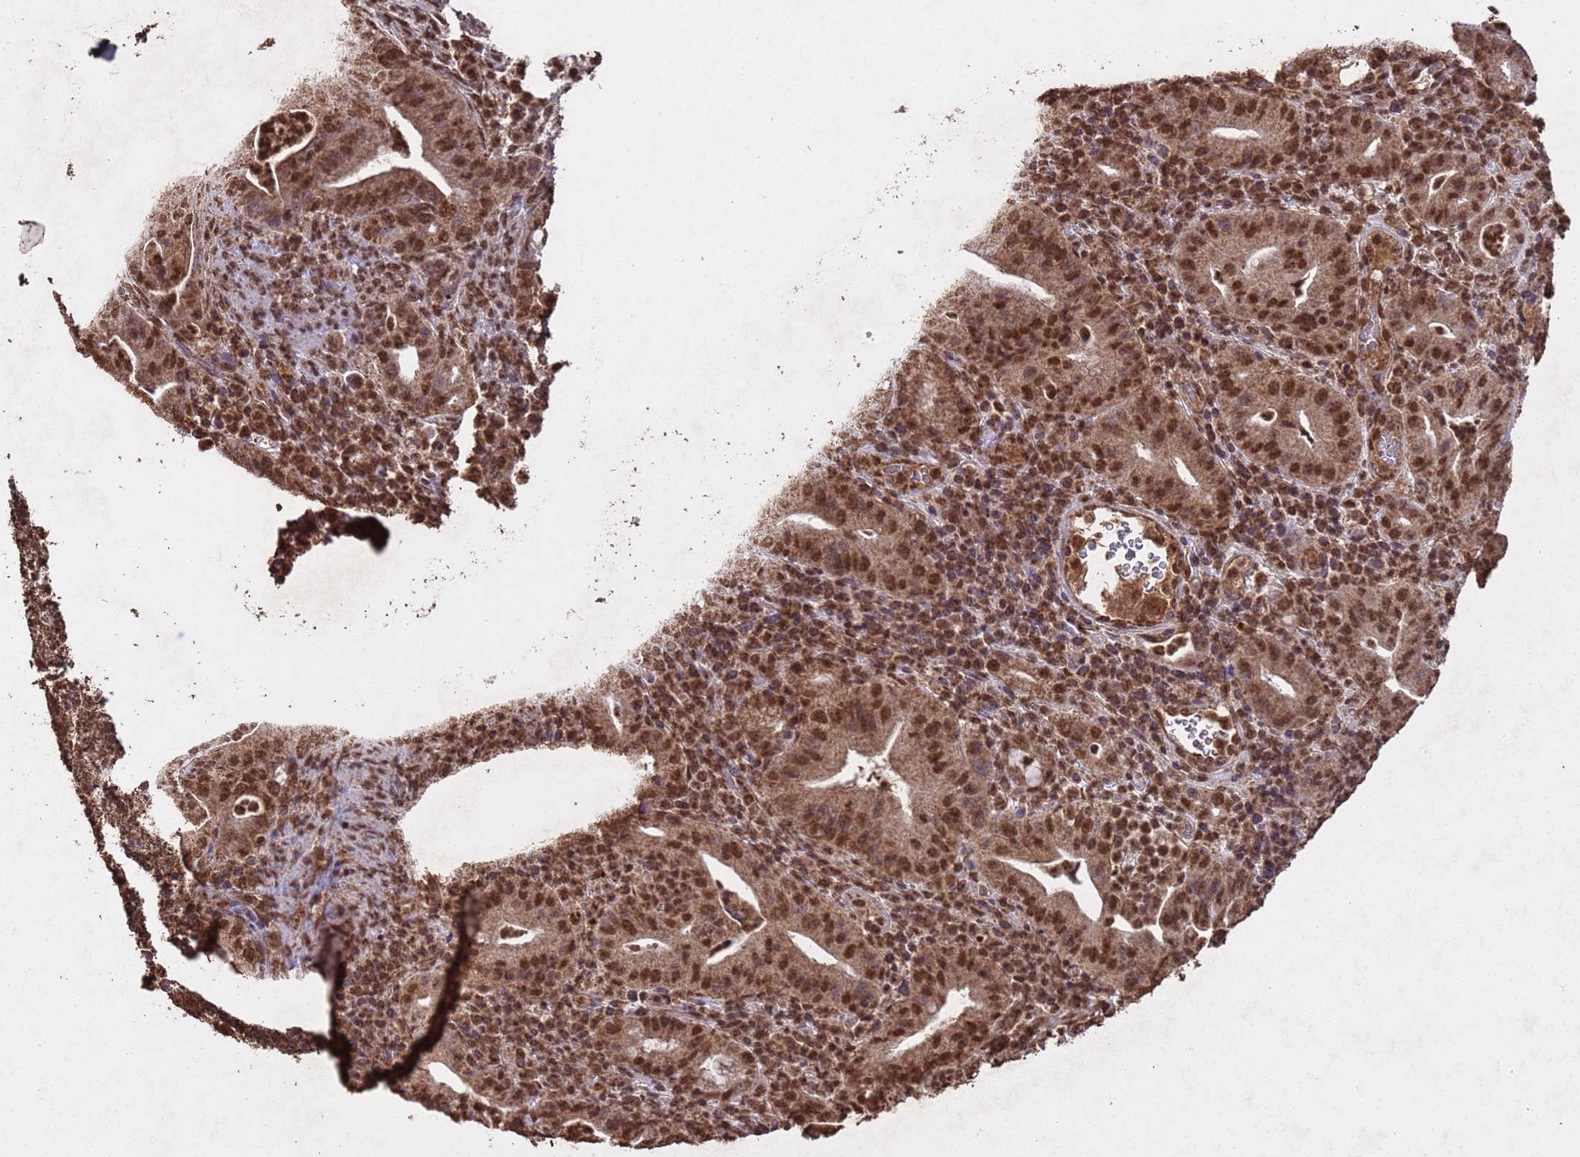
{"staining": {"intensity": "strong", "quantity": ">75%", "location": "nuclear"}, "tissue": "pancreatic cancer", "cell_type": "Tumor cells", "image_type": "cancer", "snomed": [{"axis": "morphology", "description": "Adenocarcinoma, NOS"}, {"axis": "topography", "description": "Pancreas"}], "caption": "Immunohistochemistry micrograph of adenocarcinoma (pancreatic) stained for a protein (brown), which displays high levels of strong nuclear staining in about >75% of tumor cells.", "gene": "HDAC10", "patient": {"sex": "male", "age": 71}}